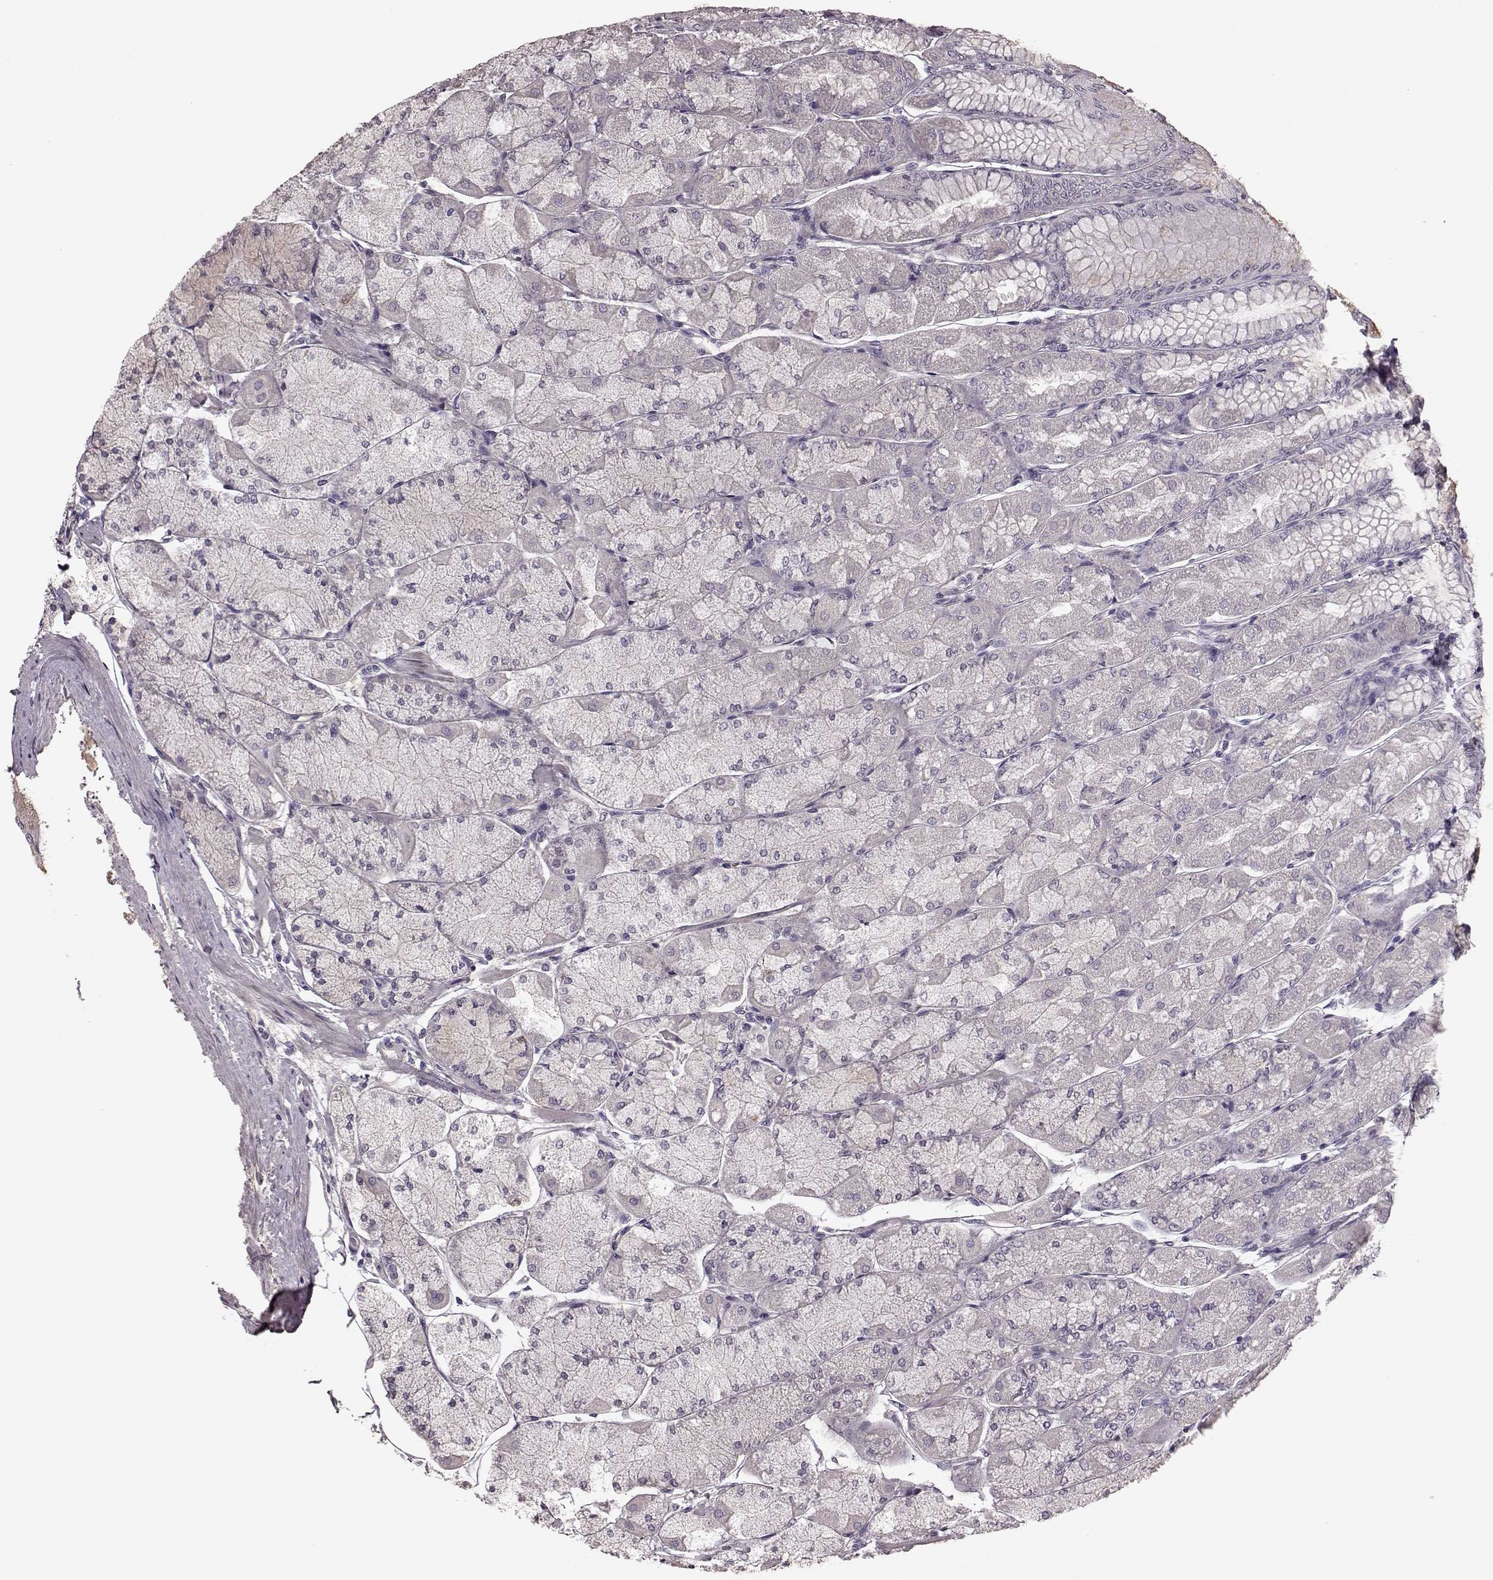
{"staining": {"intensity": "negative", "quantity": "none", "location": "none"}, "tissue": "stomach", "cell_type": "Glandular cells", "image_type": "normal", "snomed": [{"axis": "morphology", "description": "Normal tissue, NOS"}, {"axis": "topography", "description": "Stomach, upper"}], "caption": "High magnification brightfield microscopy of normal stomach stained with DAB (3,3'-diaminobenzidine) (brown) and counterstained with hematoxylin (blue): glandular cells show no significant positivity. (Brightfield microscopy of DAB IHC at high magnification).", "gene": "GRK1", "patient": {"sex": "male", "age": 60}}